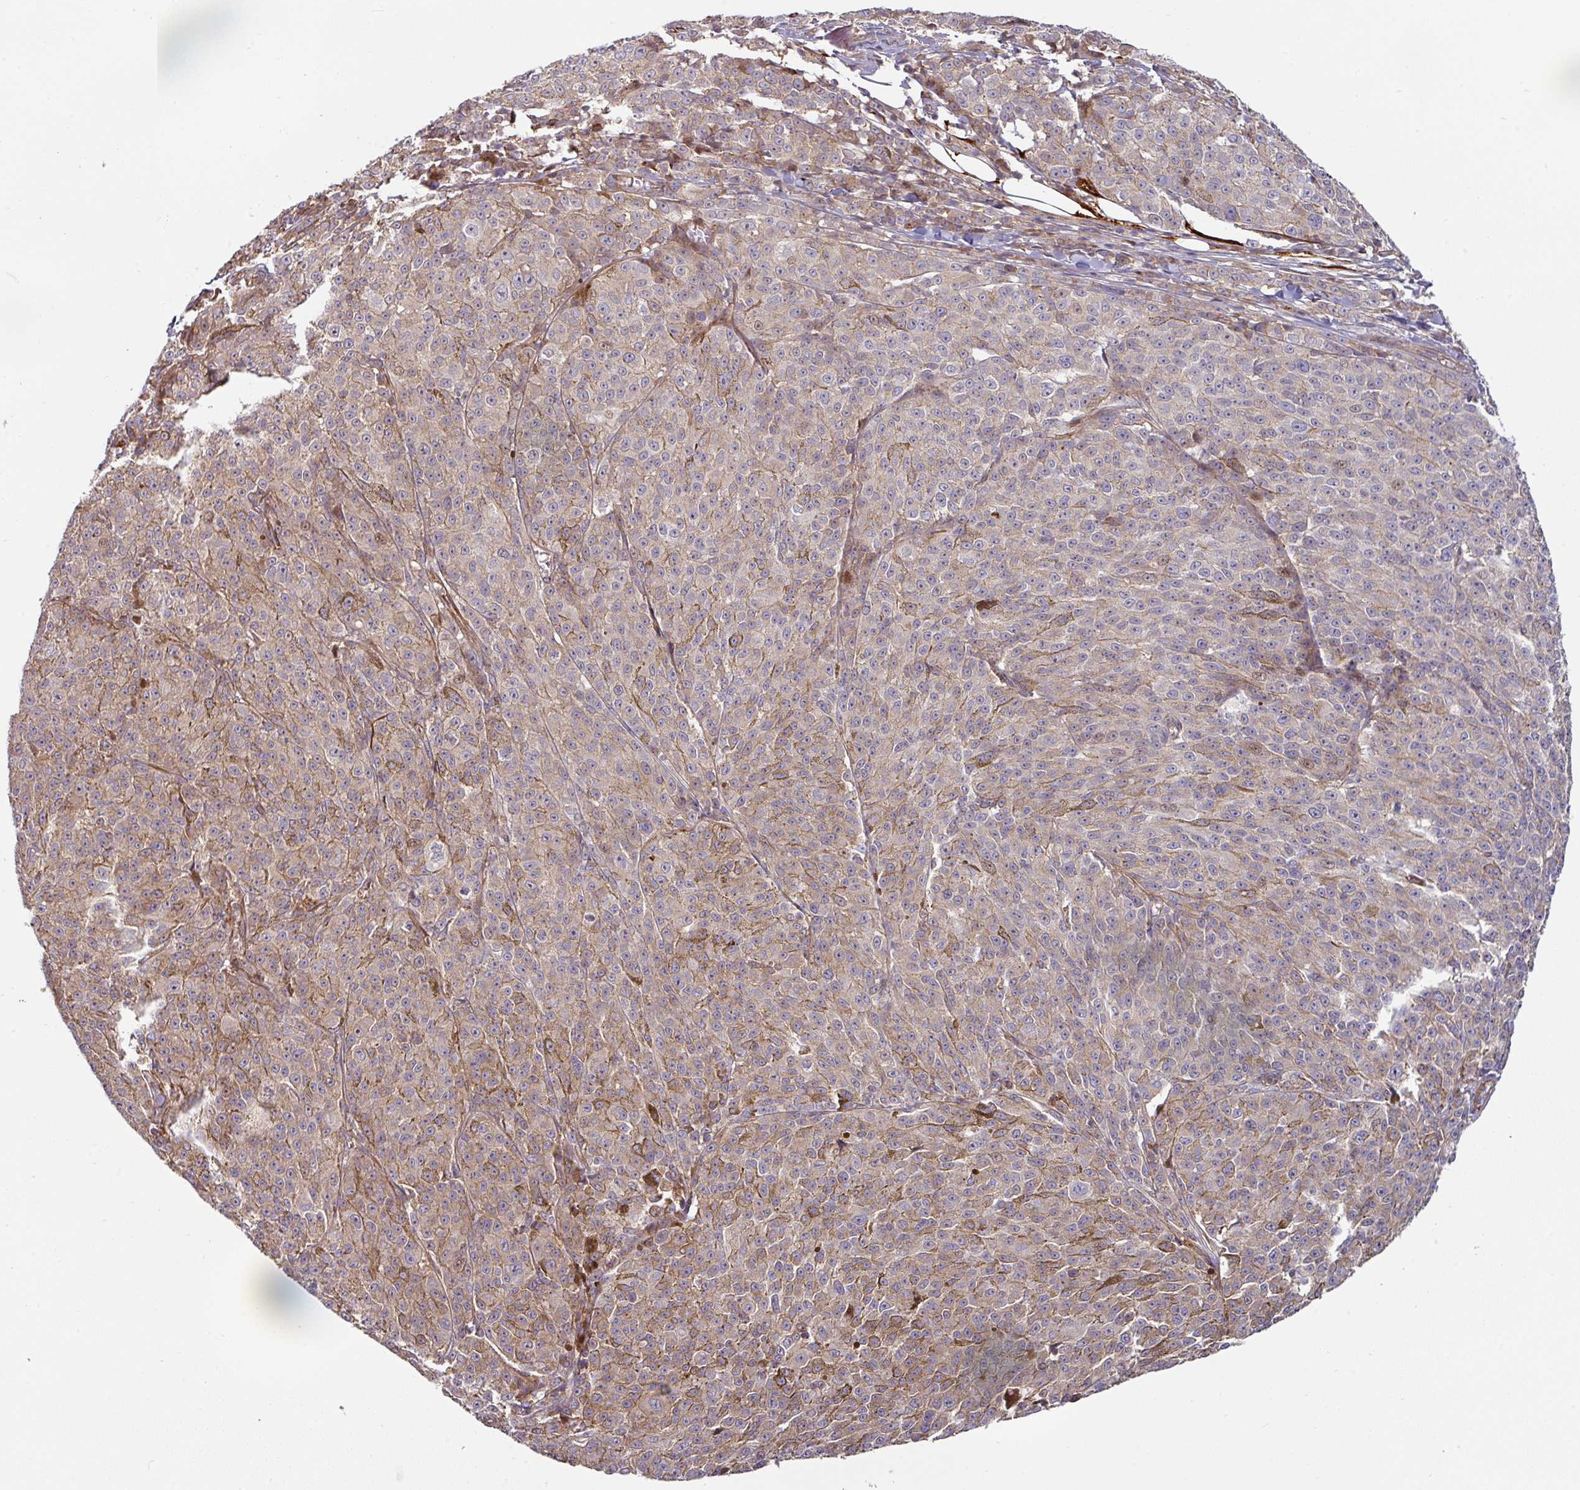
{"staining": {"intensity": "weak", "quantity": "25%-75%", "location": "cytoplasmic/membranous"}, "tissue": "melanoma", "cell_type": "Tumor cells", "image_type": "cancer", "snomed": [{"axis": "morphology", "description": "Malignant melanoma, NOS"}, {"axis": "topography", "description": "Skin"}], "caption": "Protein staining by immunohistochemistry shows weak cytoplasmic/membranous positivity in about 25%-75% of tumor cells in malignant melanoma.", "gene": "CASP2", "patient": {"sex": "female", "age": 52}}